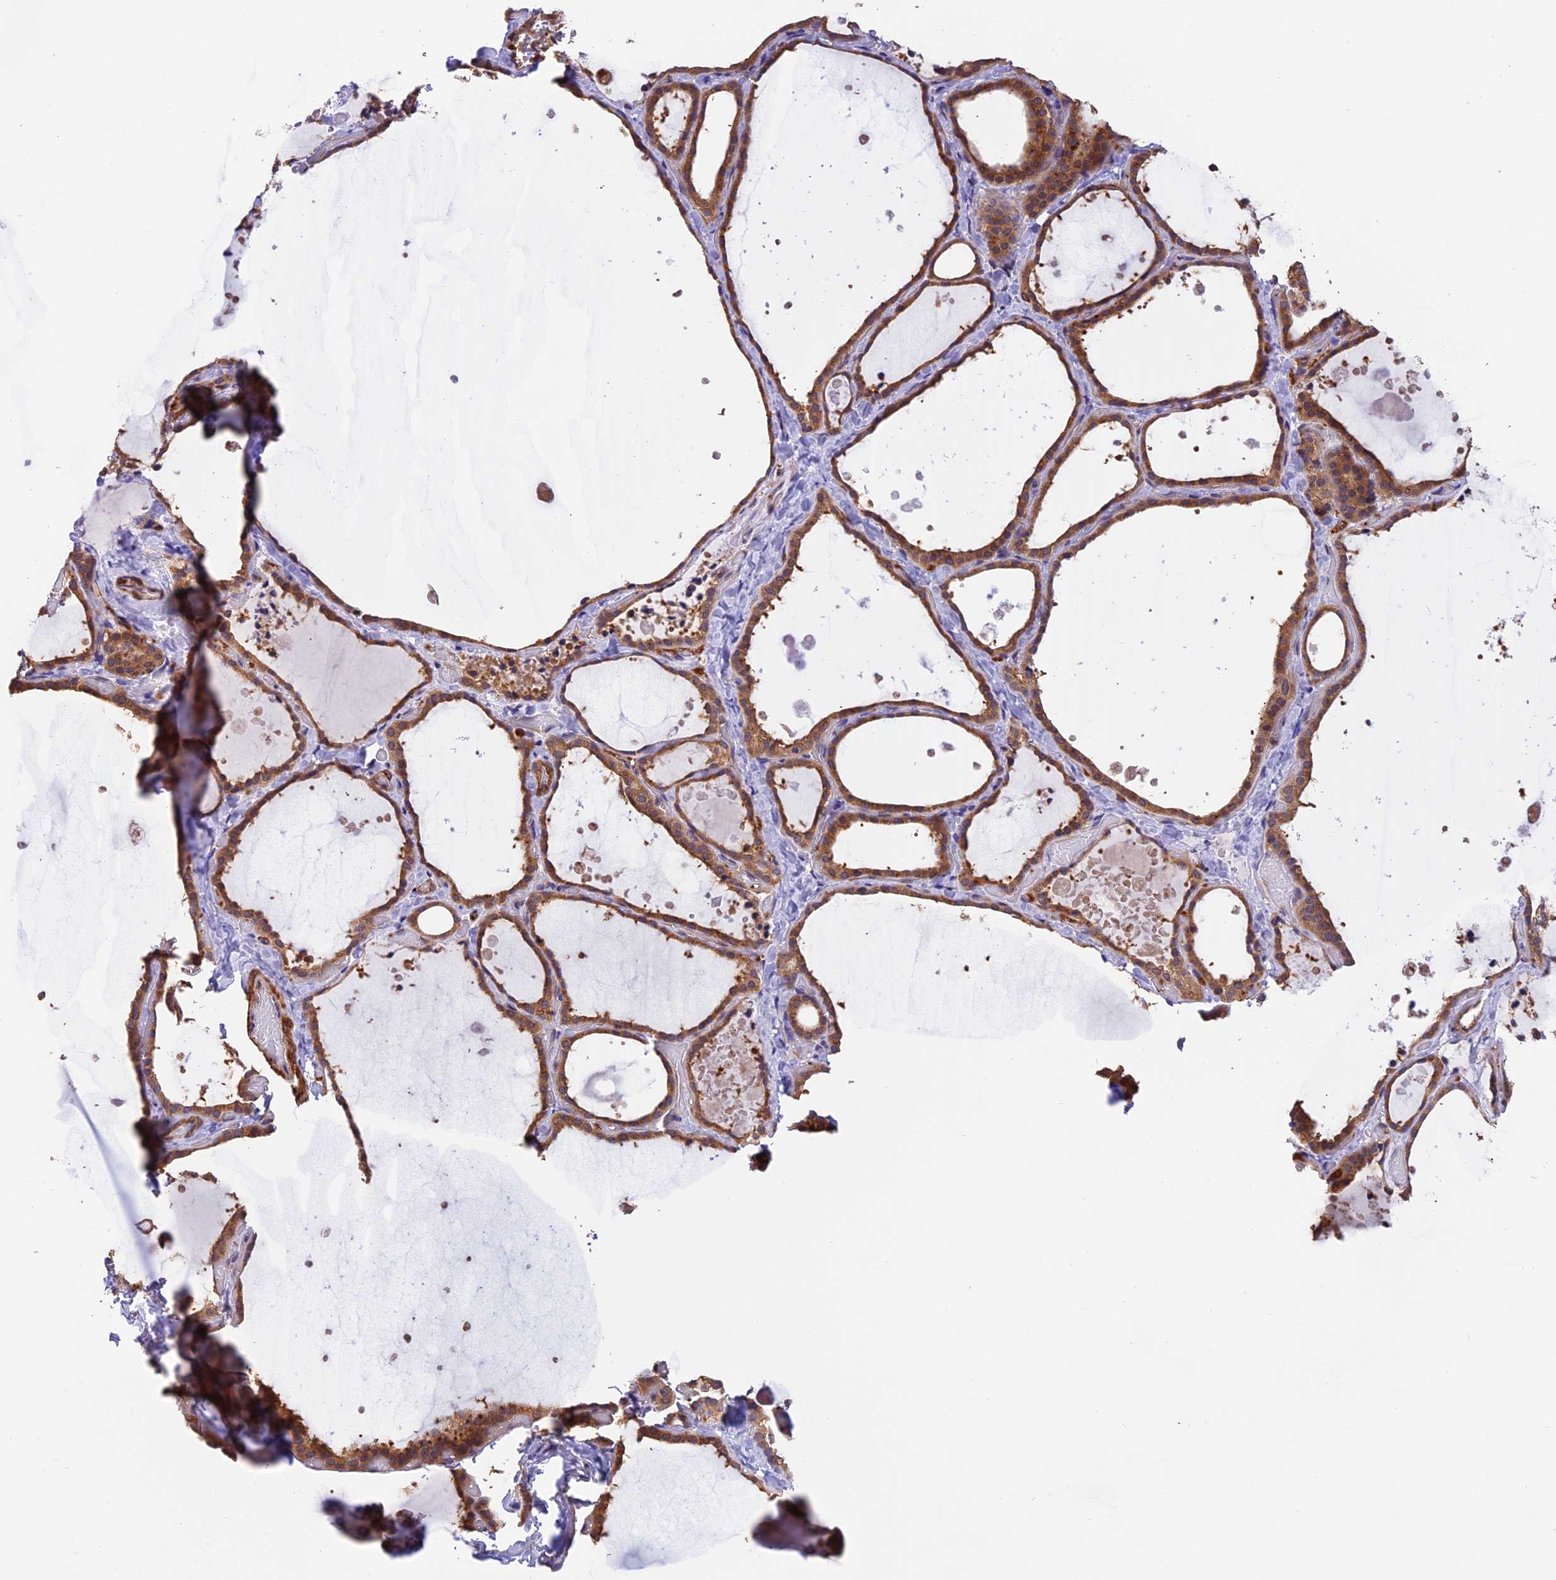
{"staining": {"intensity": "moderate", "quantity": ">75%", "location": "cytoplasmic/membranous"}, "tissue": "thyroid gland", "cell_type": "Glandular cells", "image_type": "normal", "snomed": [{"axis": "morphology", "description": "Normal tissue, NOS"}, {"axis": "topography", "description": "Thyroid gland"}], "caption": "A micrograph of thyroid gland stained for a protein exhibits moderate cytoplasmic/membranous brown staining in glandular cells.", "gene": "PSMB3", "patient": {"sex": "female", "age": 44}}